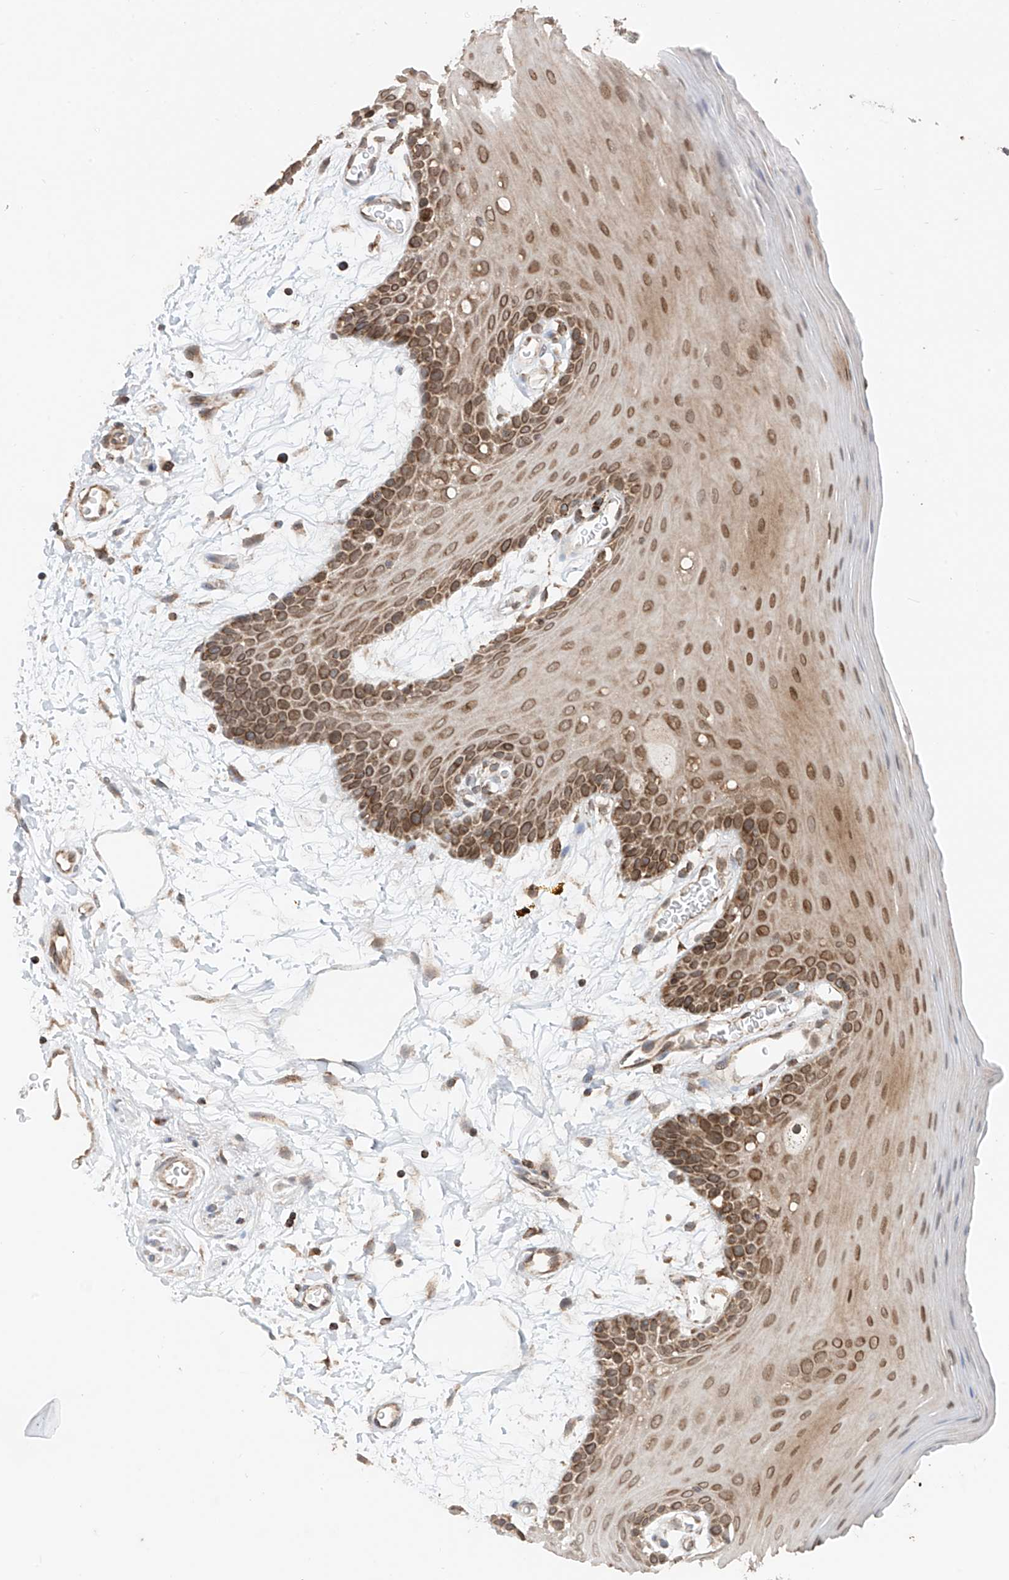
{"staining": {"intensity": "moderate", "quantity": ">75%", "location": "cytoplasmic/membranous,nuclear"}, "tissue": "oral mucosa", "cell_type": "Squamous epithelial cells", "image_type": "normal", "snomed": [{"axis": "morphology", "description": "Normal tissue, NOS"}, {"axis": "topography", "description": "Skeletal muscle"}, {"axis": "topography", "description": "Oral tissue"}, {"axis": "topography", "description": "Salivary gland"}, {"axis": "topography", "description": "Peripheral nerve tissue"}], "caption": "The immunohistochemical stain labels moderate cytoplasmic/membranous,nuclear expression in squamous epithelial cells of unremarkable oral mucosa.", "gene": "AHCTF1", "patient": {"sex": "male", "age": 54}}